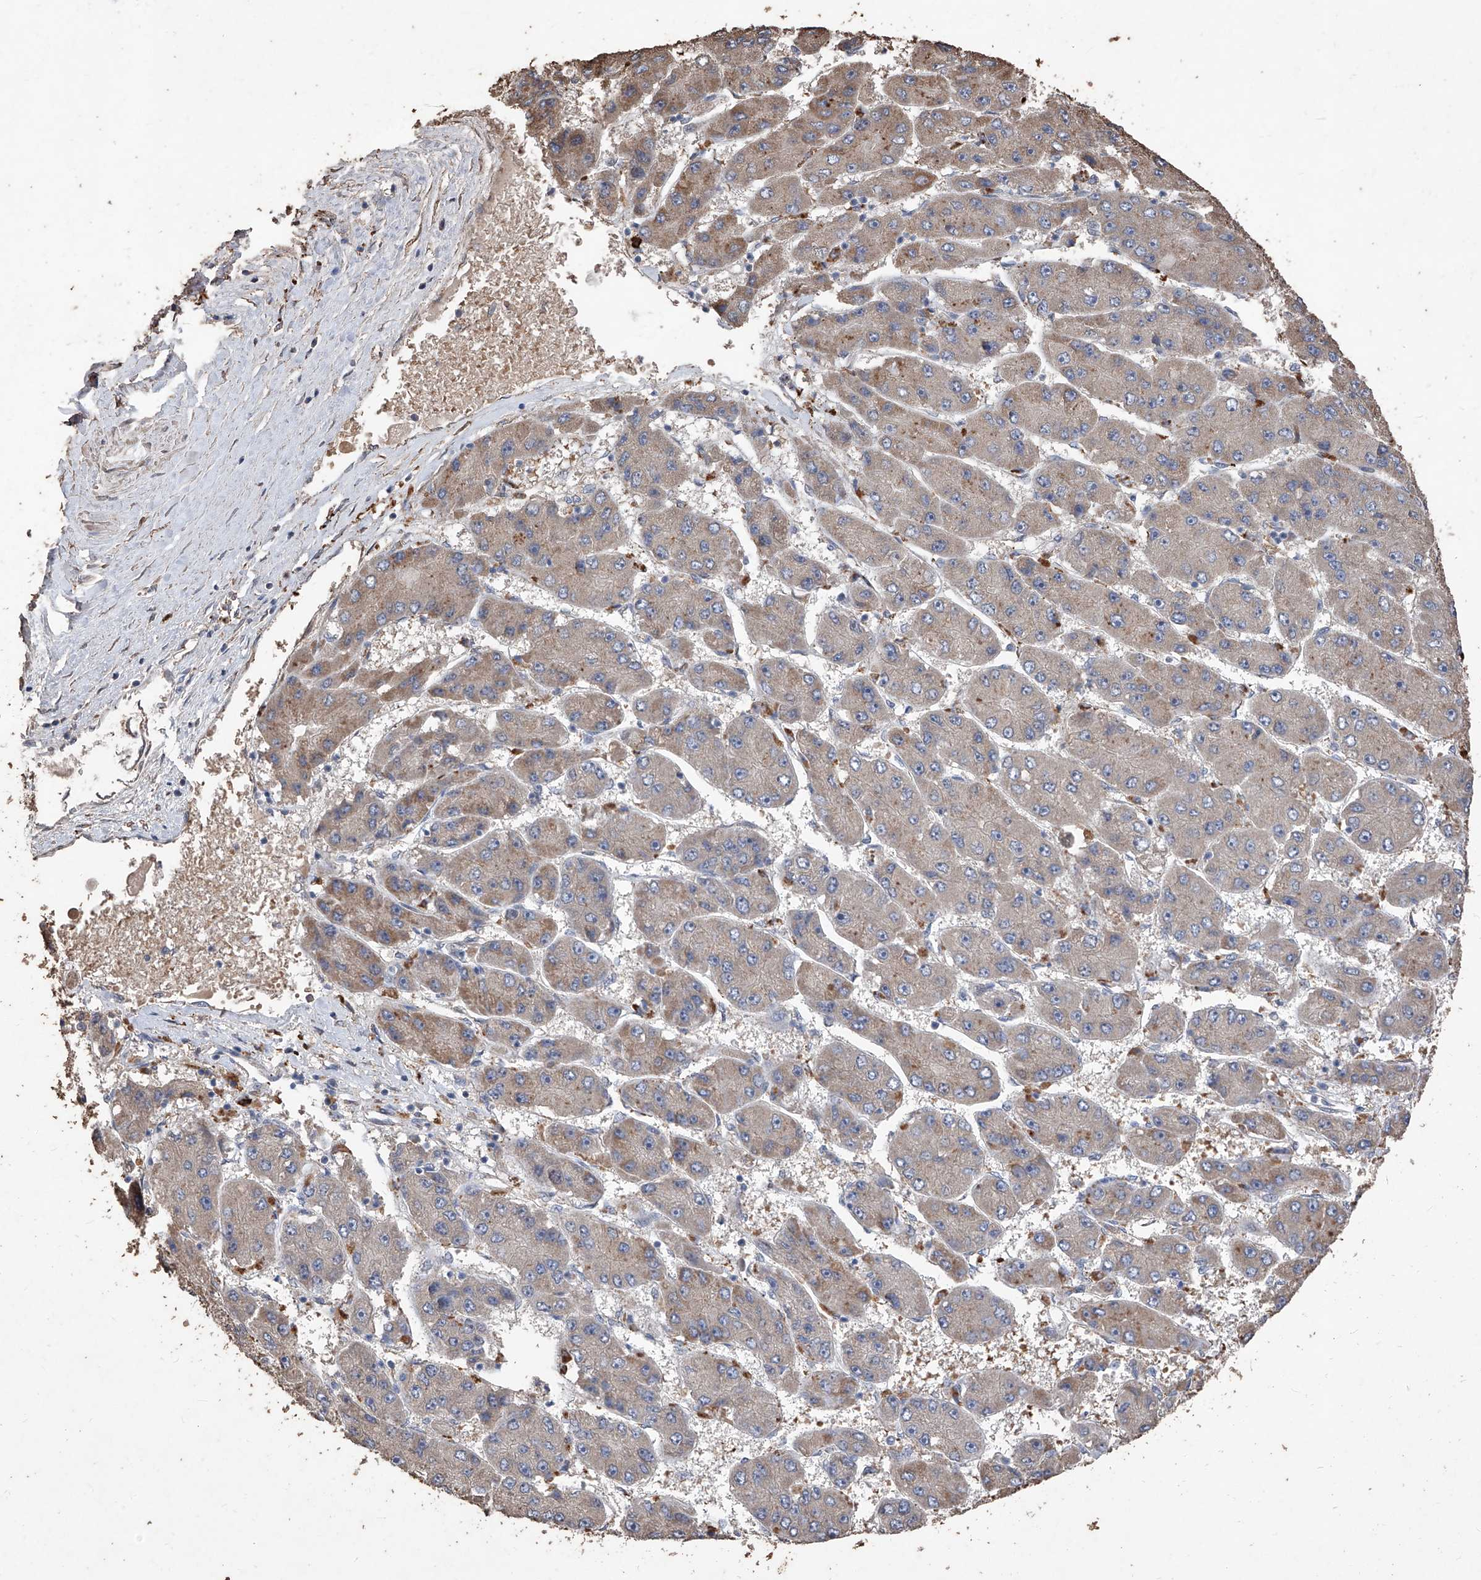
{"staining": {"intensity": "weak", "quantity": ">75%", "location": "cytoplasmic/membranous"}, "tissue": "liver cancer", "cell_type": "Tumor cells", "image_type": "cancer", "snomed": [{"axis": "morphology", "description": "Carcinoma, Hepatocellular, NOS"}, {"axis": "topography", "description": "Liver"}], "caption": "Brown immunohistochemical staining in hepatocellular carcinoma (liver) shows weak cytoplasmic/membranous positivity in about >75% of tumor cells. Nuclei are stained in blue.", "gene": "EML1", "patient": {"sex": "female", "age": 61}}